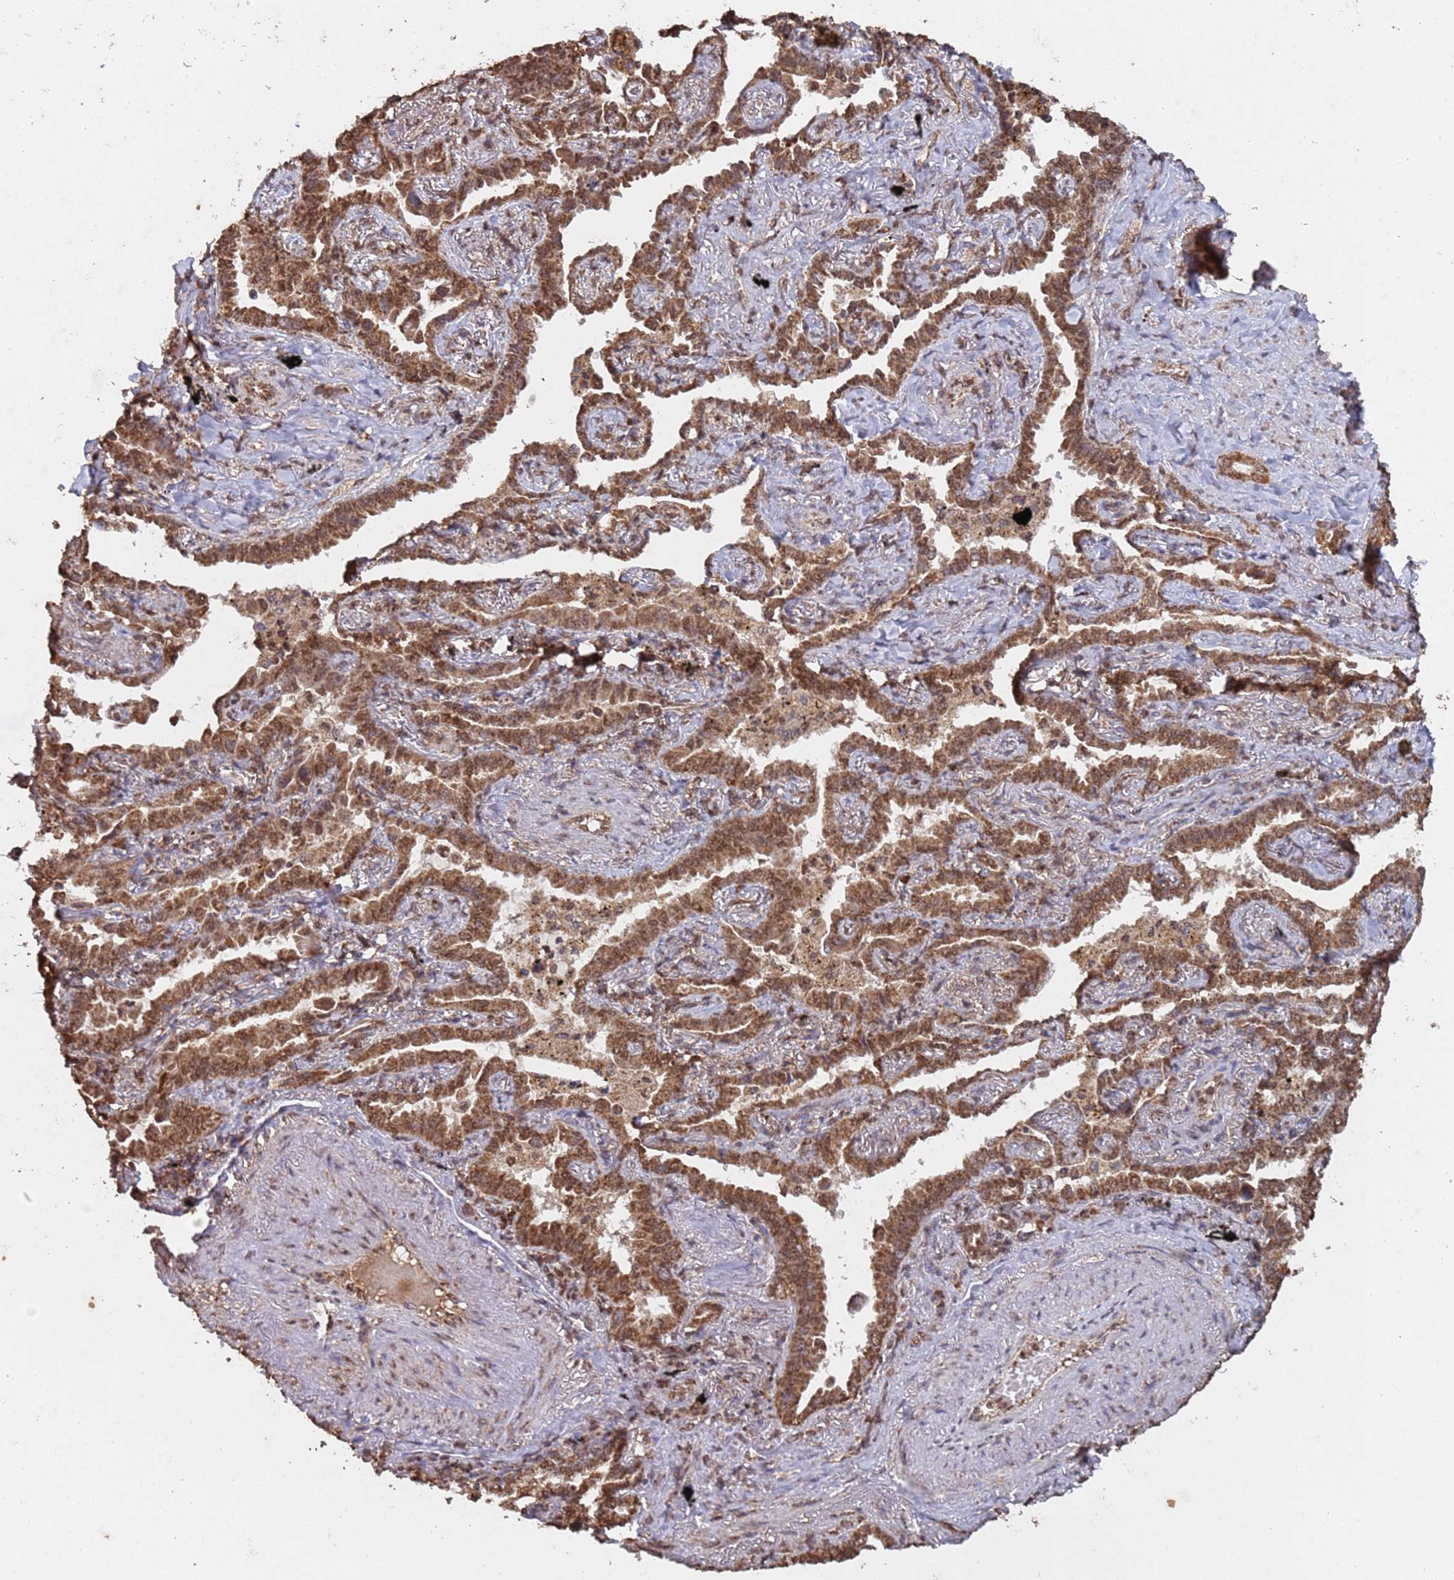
{"staining": {"intensity": "moderate", "quantity": ">75%", "location": "cytoplasmic/membranous,nuclear"}, "tissue": "lung cancer", "cell_type": "Tumor cells", "image_type": "cancer", "snomed": [{"axis": "morphology", "description": "Adenocarcinoma, NOS"}, {"axis": "topography", "description": "Lung"}], "caption": "Brown immunohistochemical staining in human lung adenocarcinoma displays moderate cytoplasmic/membranous and nuclear staining in about >75% of tumor cells. (DAB (3,3'-diaminobenzidine) = brown stain, brightfield microscopy at high magnification).", "gene": "HDAC10", "patient": {"sex": "male", "age": 67}}